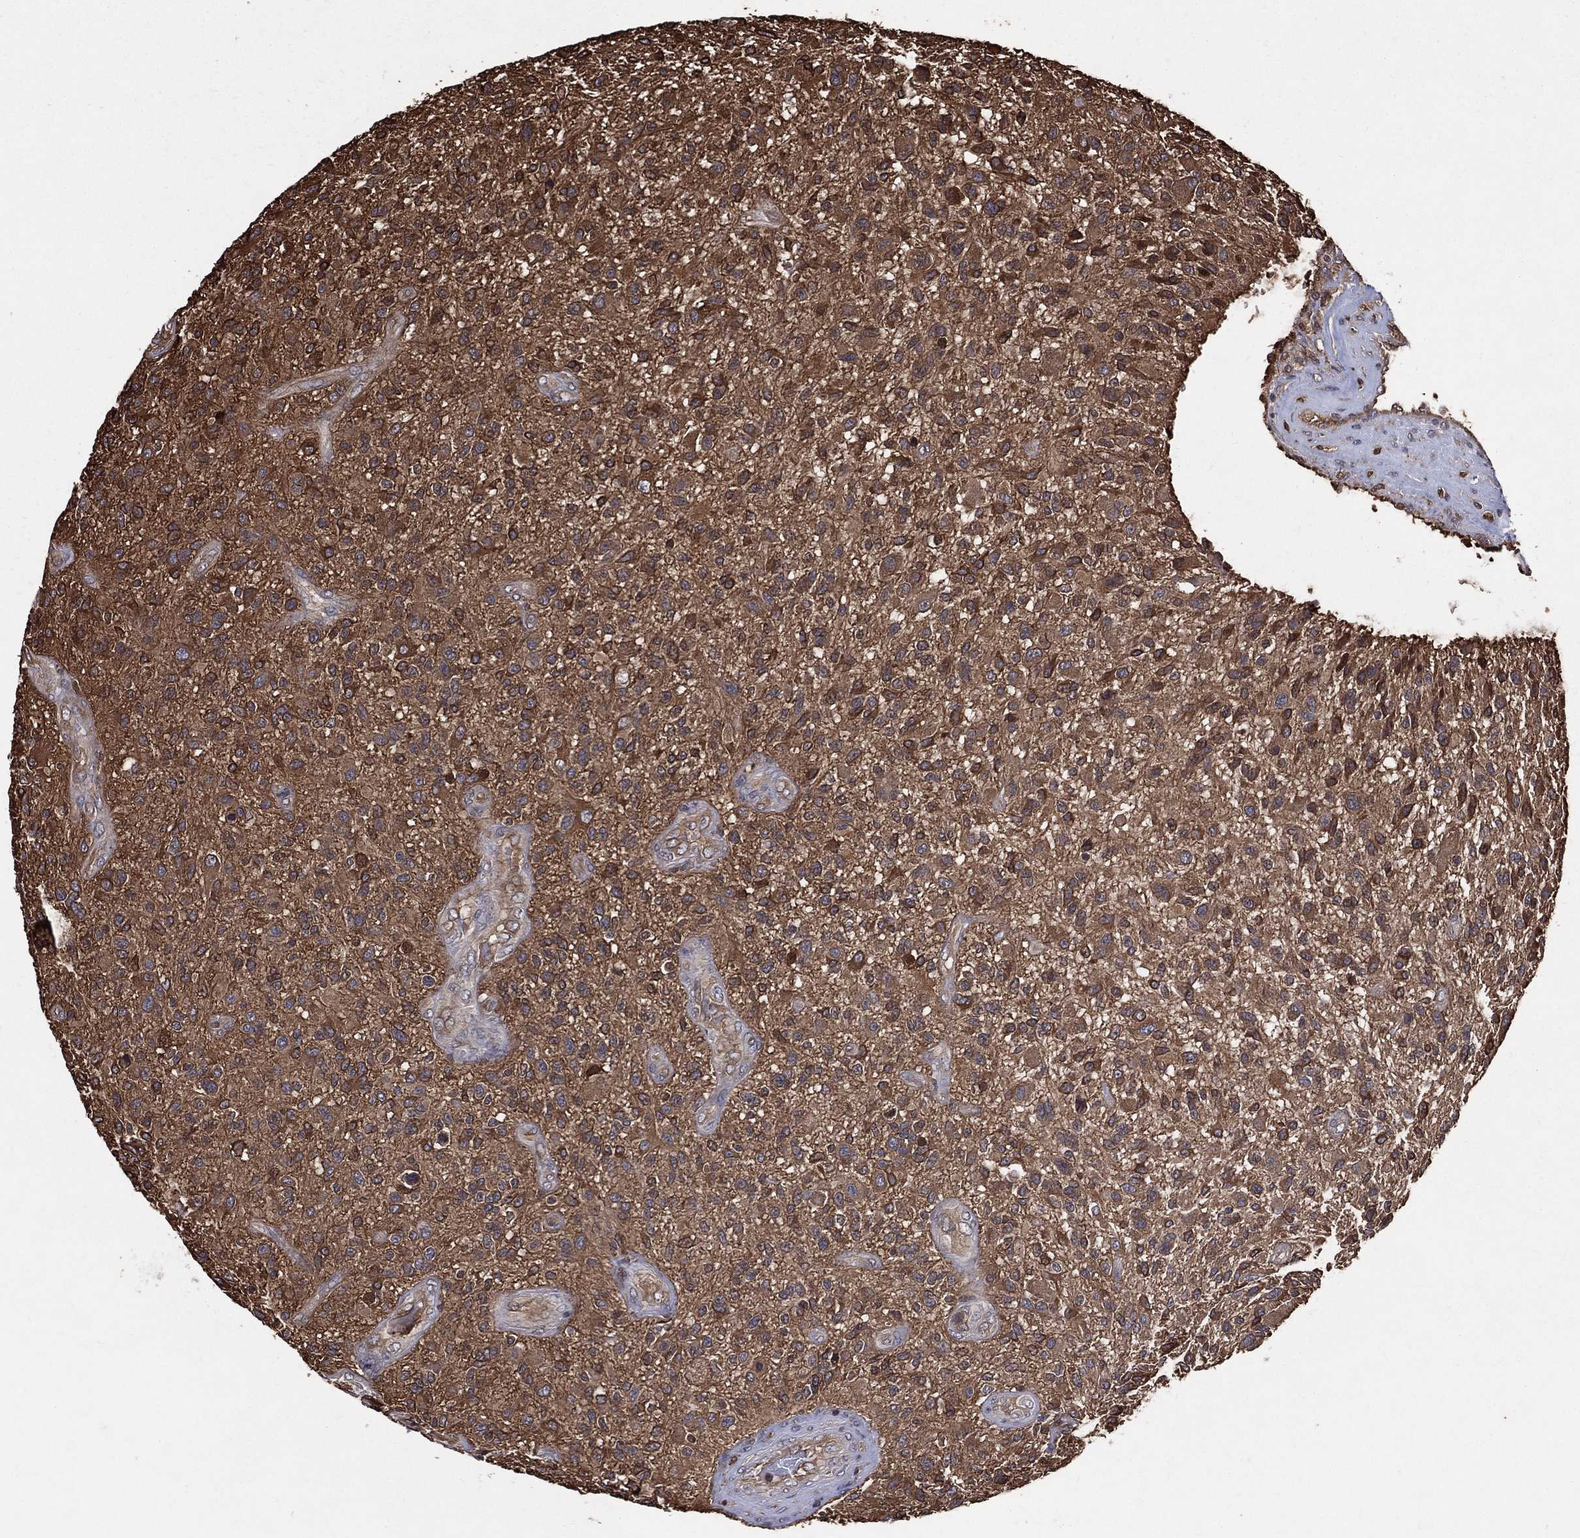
{"staining": {"intensity": "moderate", "quantity": "25%-75%", "location": "cytoplasmic/membranous"}, "tissue": "glioma", "cell_type": "Tumor cells", "image_type": "cancer", "snomed": [{"axis": "morphology", "description": "Glioma, malignant, High grade"}, {"axis": "topography", "description": "Brain"}], "caption": "Glioma stained with immunohistochemistry (IHC) exhibits moderate cytoplasmic/membranous staining in approximately 25%-75% of tumor cells. (IHC, brightfield microscopy, high magnification).", "gene": "DPYSL2", "patient": {"sex": "male", "age": 47}}